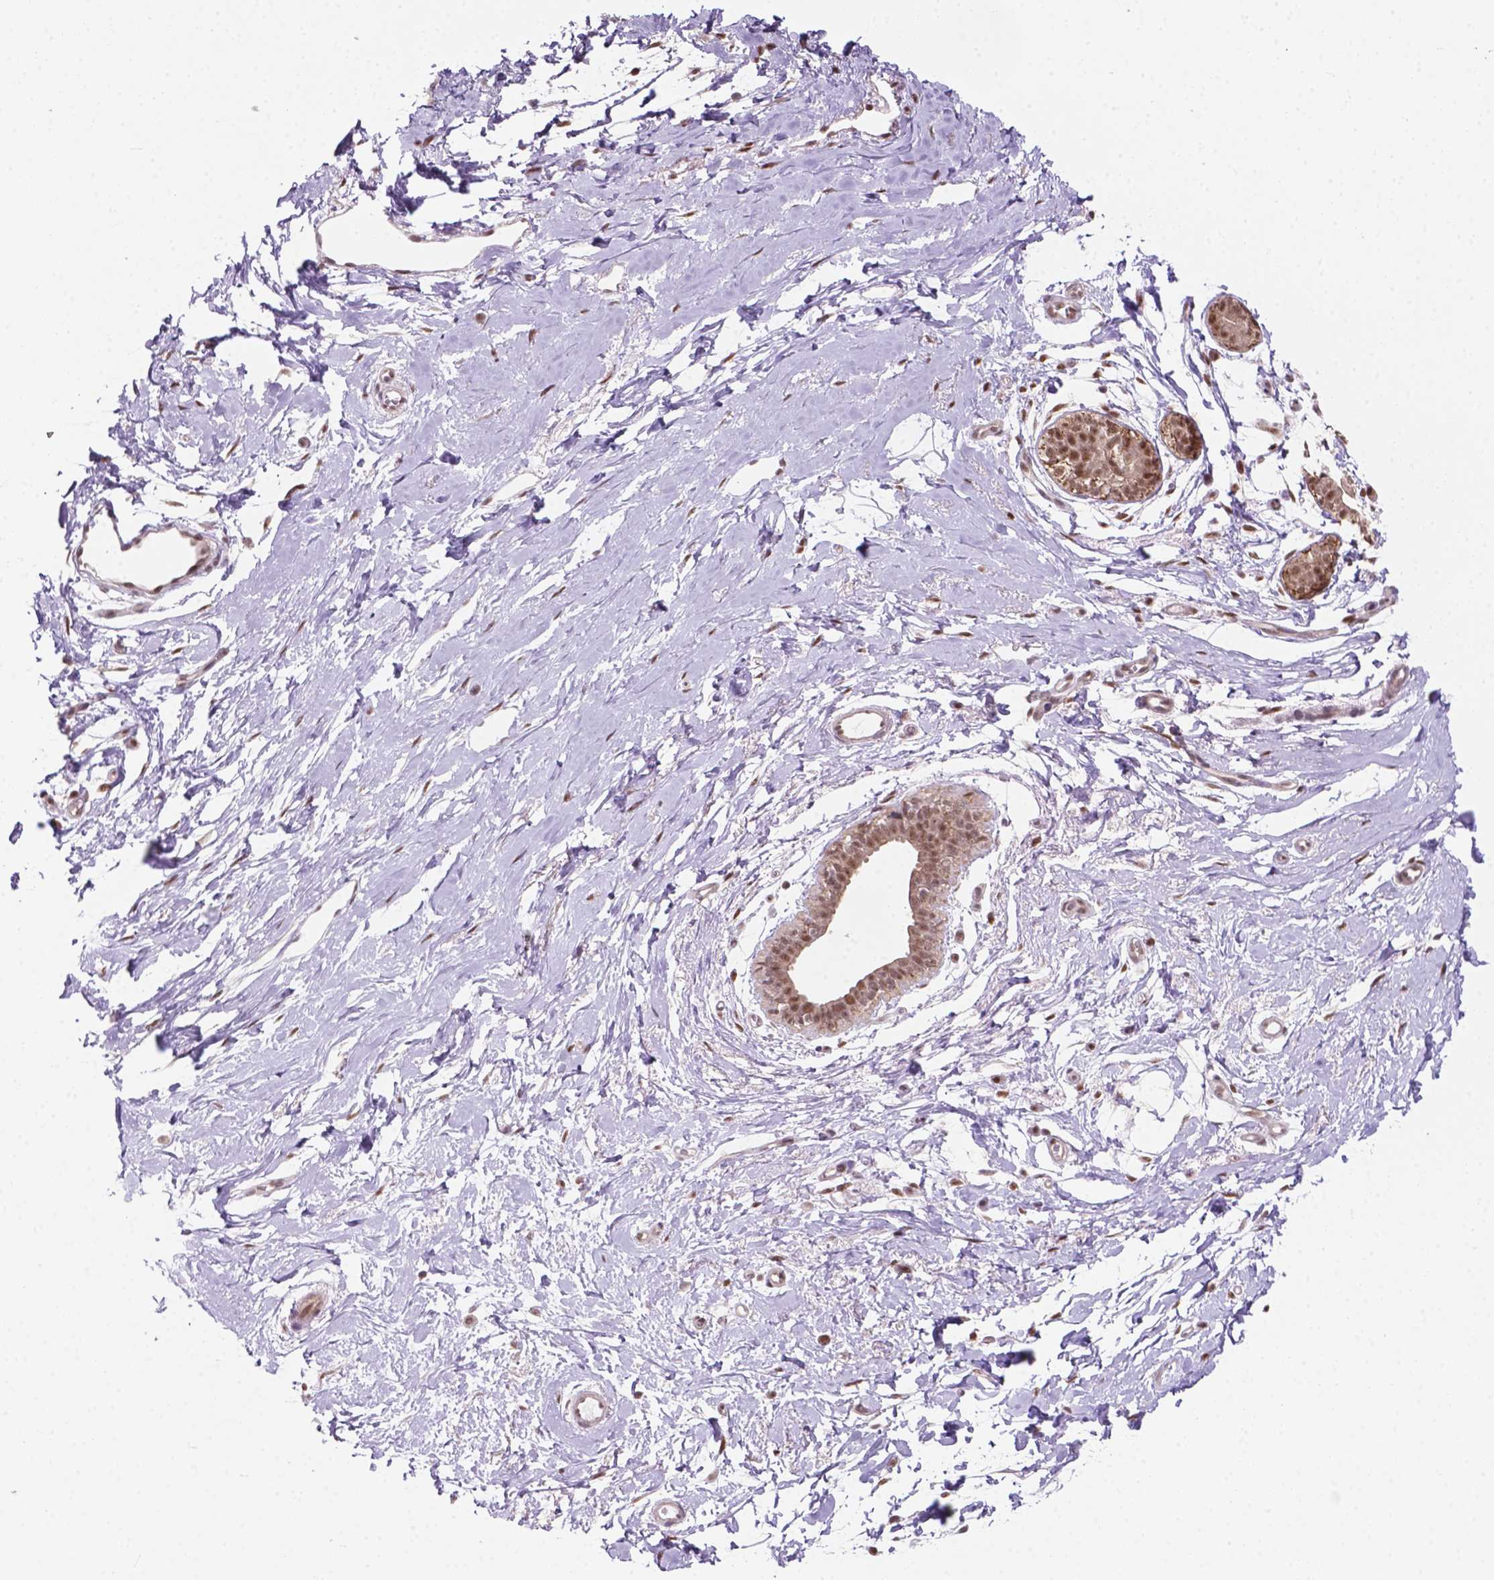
{"staining": {"intensity": "moderate", "quantity": "<25%", "location": "nuclear"}, "tissue": "breast", "cell_type": "Adipocytes", "image_type": "normal", "snomed": [{"axis": "morphology", "description": "Normal tissue, NOS"}, {"axis": "topography", "description": "Breast"}], "caption": "The image shows immunohistochemical staining of unremarkable breast. There is moderate nuclear staining is identified in approximately <25% of adipocytes.", "gene": "PHAX", "patient": {"sex": "female", "age": 49}}